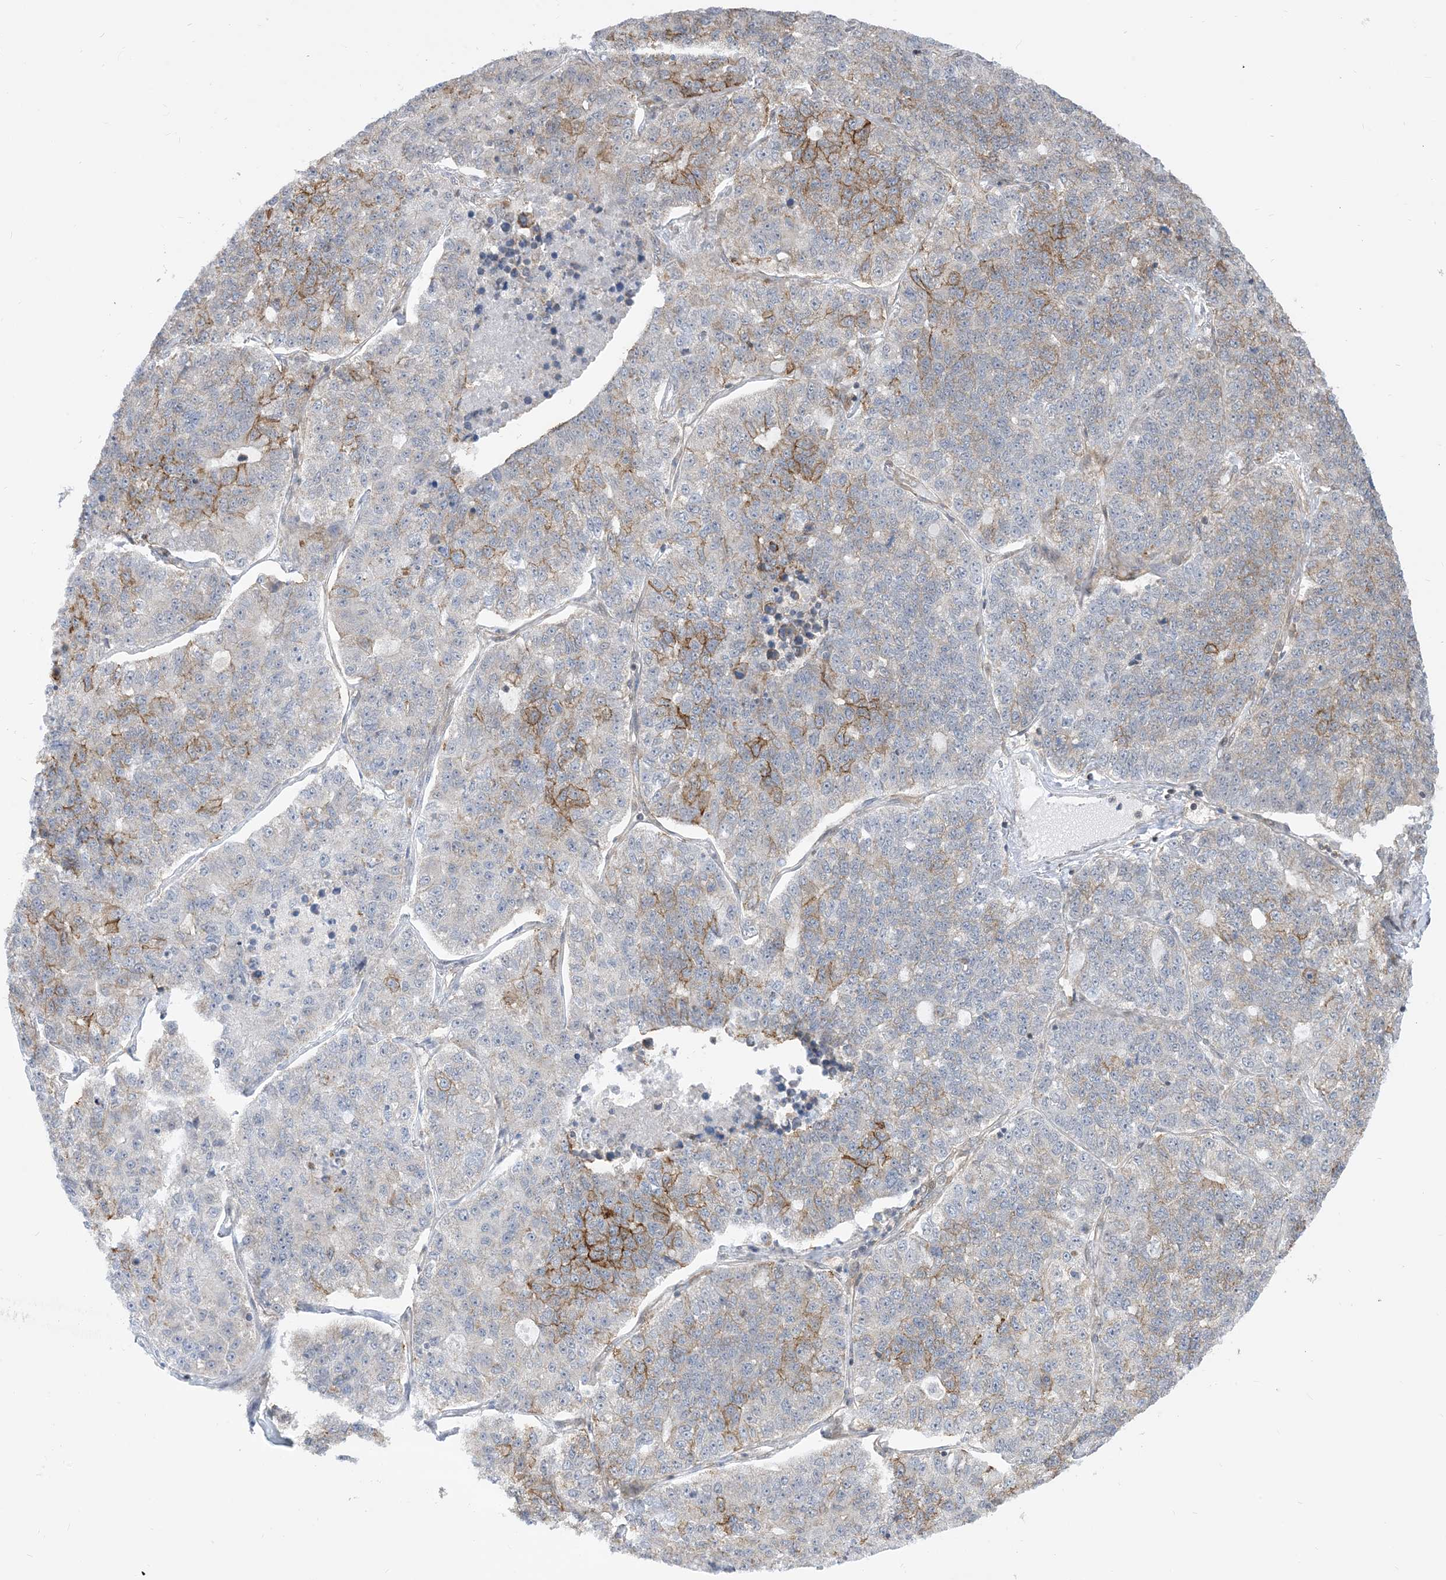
{"staining": {"intensity": "moderate", "quantity": "<25%", "location": "cytoplasmic/membranous"}, "tissue": "lung cancer", "cell_type": "Tumor cells", "image_type": "cancer", "snomed": [{"axis": "morphology", "description": "Adenocarcinoma, NOS"}, {"axis": "topography", "description": "Lung"}], "caption": "Protein expression analysis of human lung cancer (adenocarcinoma) reveals moderate cytoplasmic/membranous expression in approximately <25% of tumor cells.", "gene": "CASP4", "patient": {"sex": "male", "age": 49}}